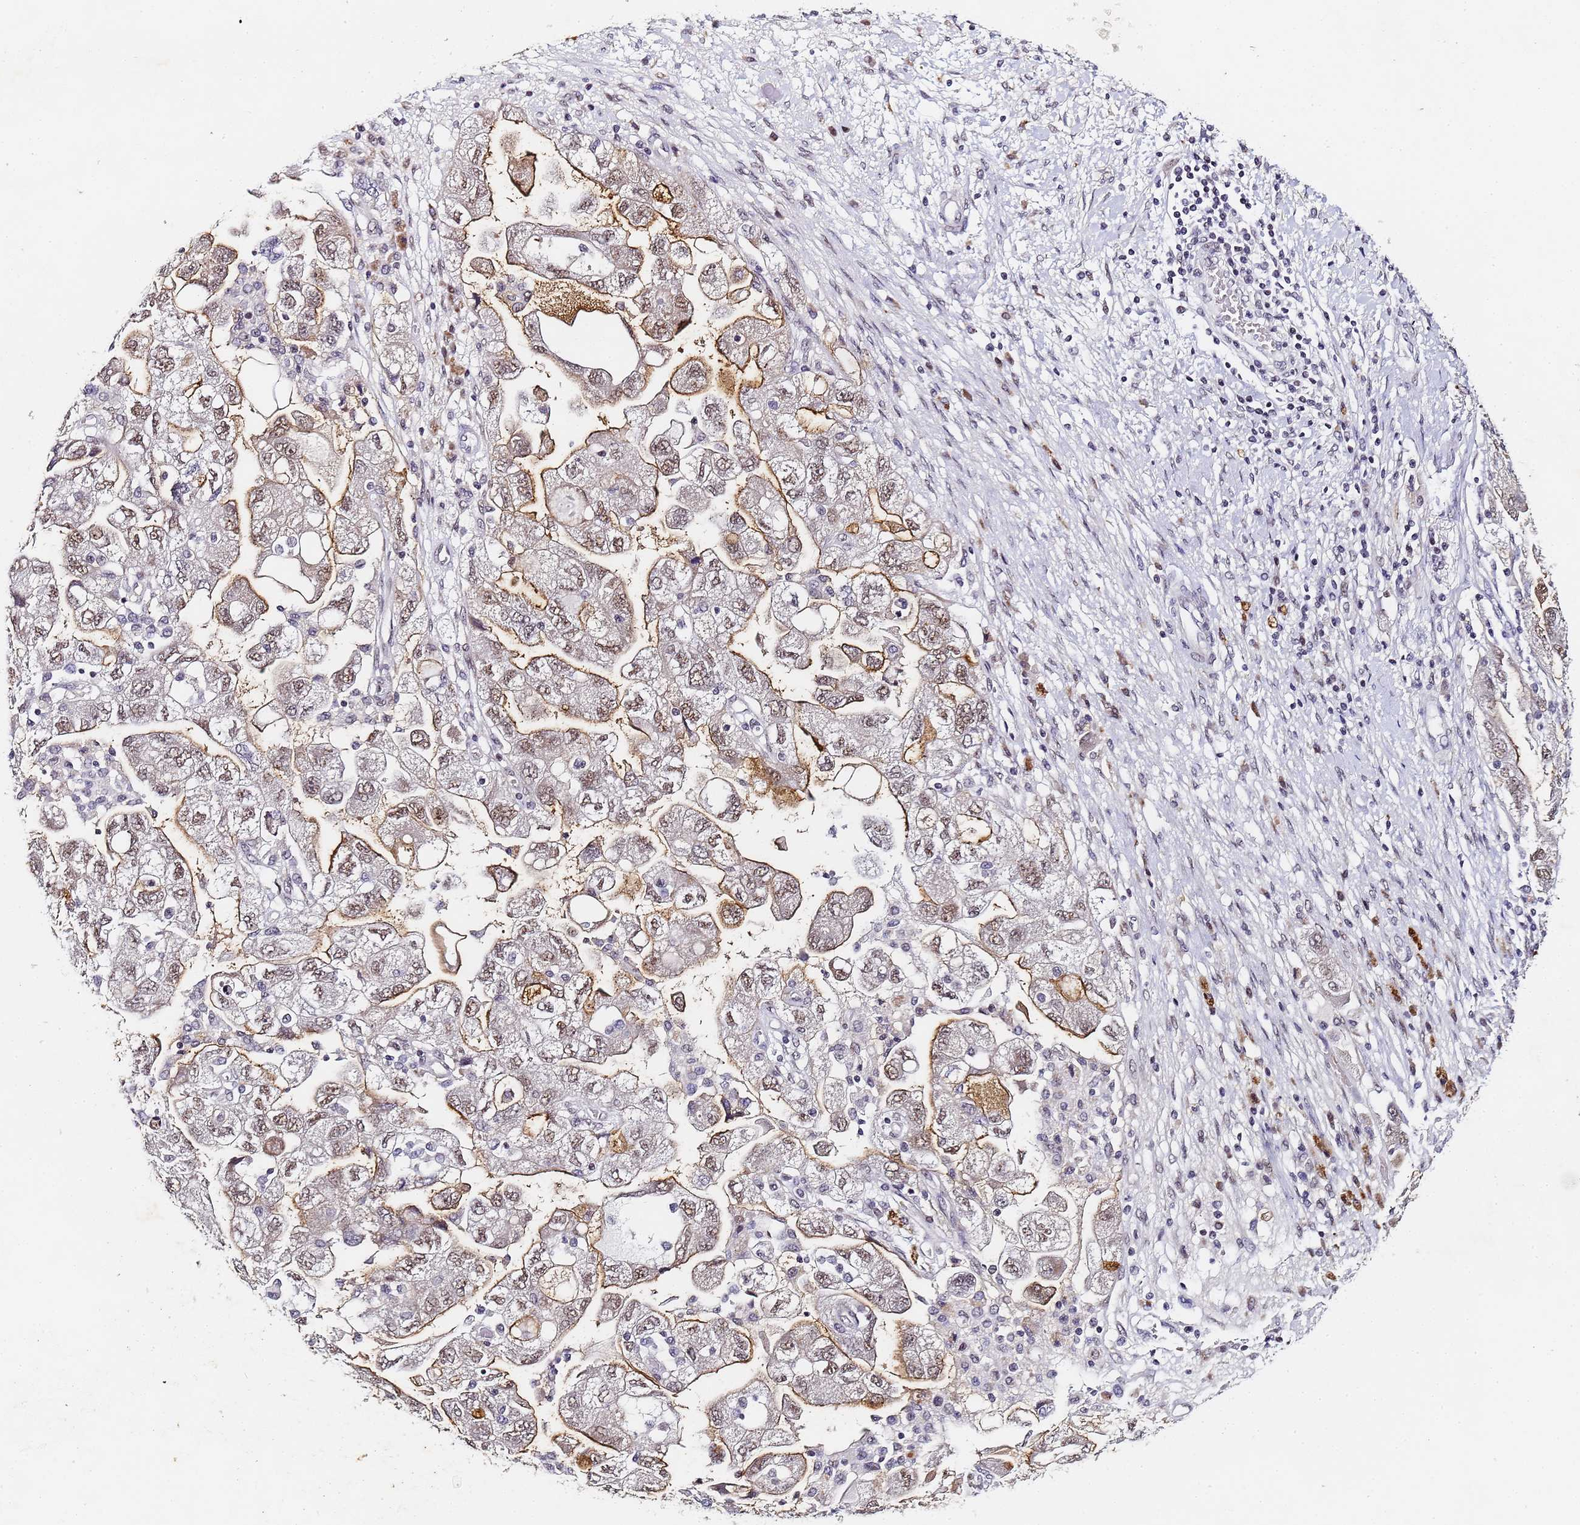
{"staining": {"intensity": "moderate", "quantity": ">75%", "location": "cytoplasmic/membranous,nuclear"}, "tissue": "ovarian cancer", "cell_type": "Tumor cells", "image_type": "cancer", "snomed": [{"axis": "morphology", "description": "Carcinoma, NOS"}, {"axis": "morphology", "description": "Cystadenocarcinoma, serous, NOS"}, {"axis": "topography", "description": "Ovary"}], "caption": "There is medium levels of moderate cytoplasmic/membranous and nuclear expression in tumor cells of serous cystadenocarcinoma (ovarian), as demonstrated by immunohistochemical staining (brown color).", "gene": "FNBP4", "patient": {"sex": "female", "age": 69}}